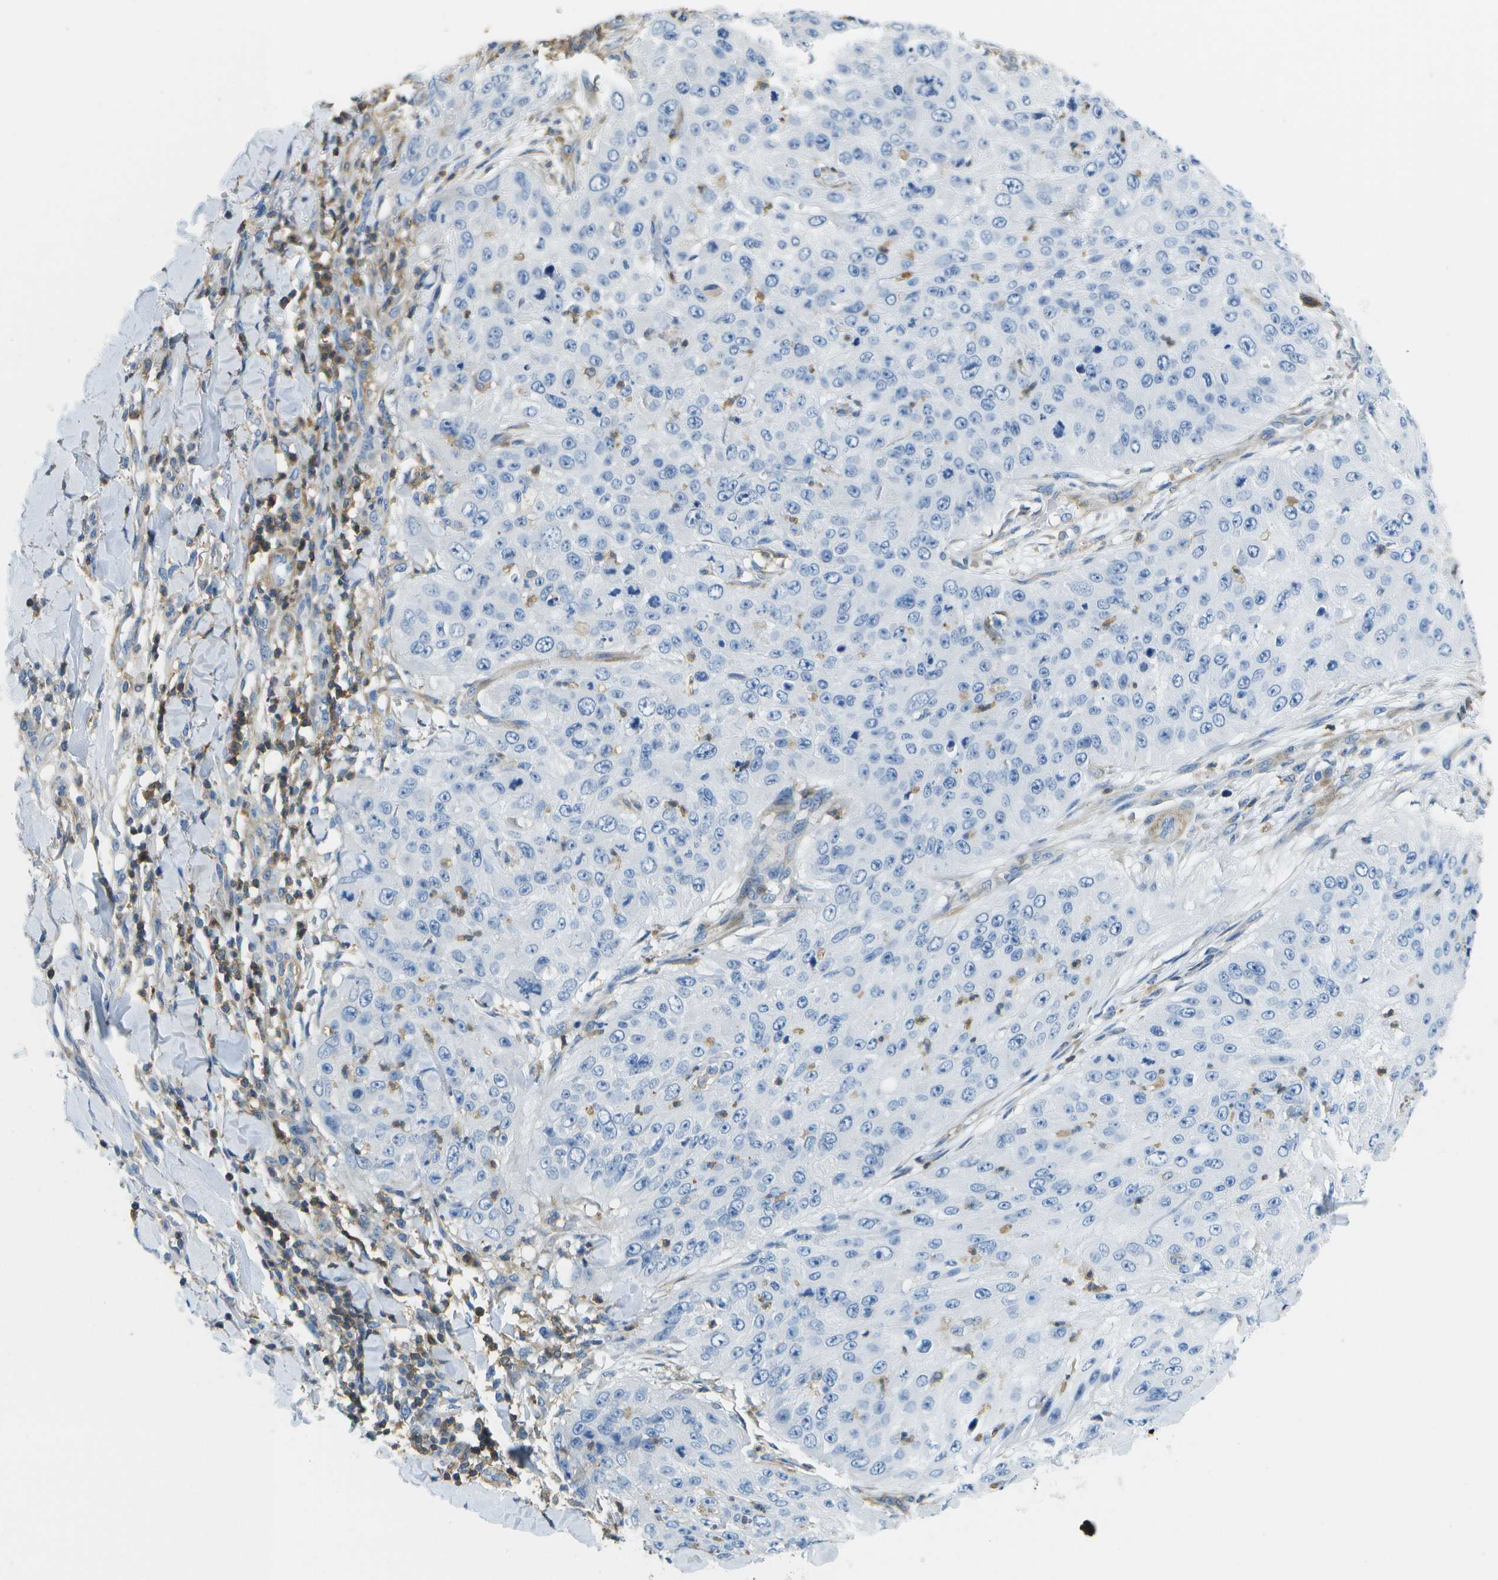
{"staining": {"intensity": "negative", "quantity": "none", "location": "none"}, "tissue": "skin cancer", "cell_type": "Tumor cells", "image_type": "cancer", "snomed": [{"axis": "morphology", "description": "Squamous cell carcinoma, NOS"}, {"axis": "topography", "description": "Skin"}], "caption": "DAB (3,3'-diaminobenzidine) immunohistochemical staining of human squamous cell carcinoma (skin) exhibits no significant positivity in tumor cells.", "gene": "RCSD1", "patient": {"sex": "female", "age": 80}}